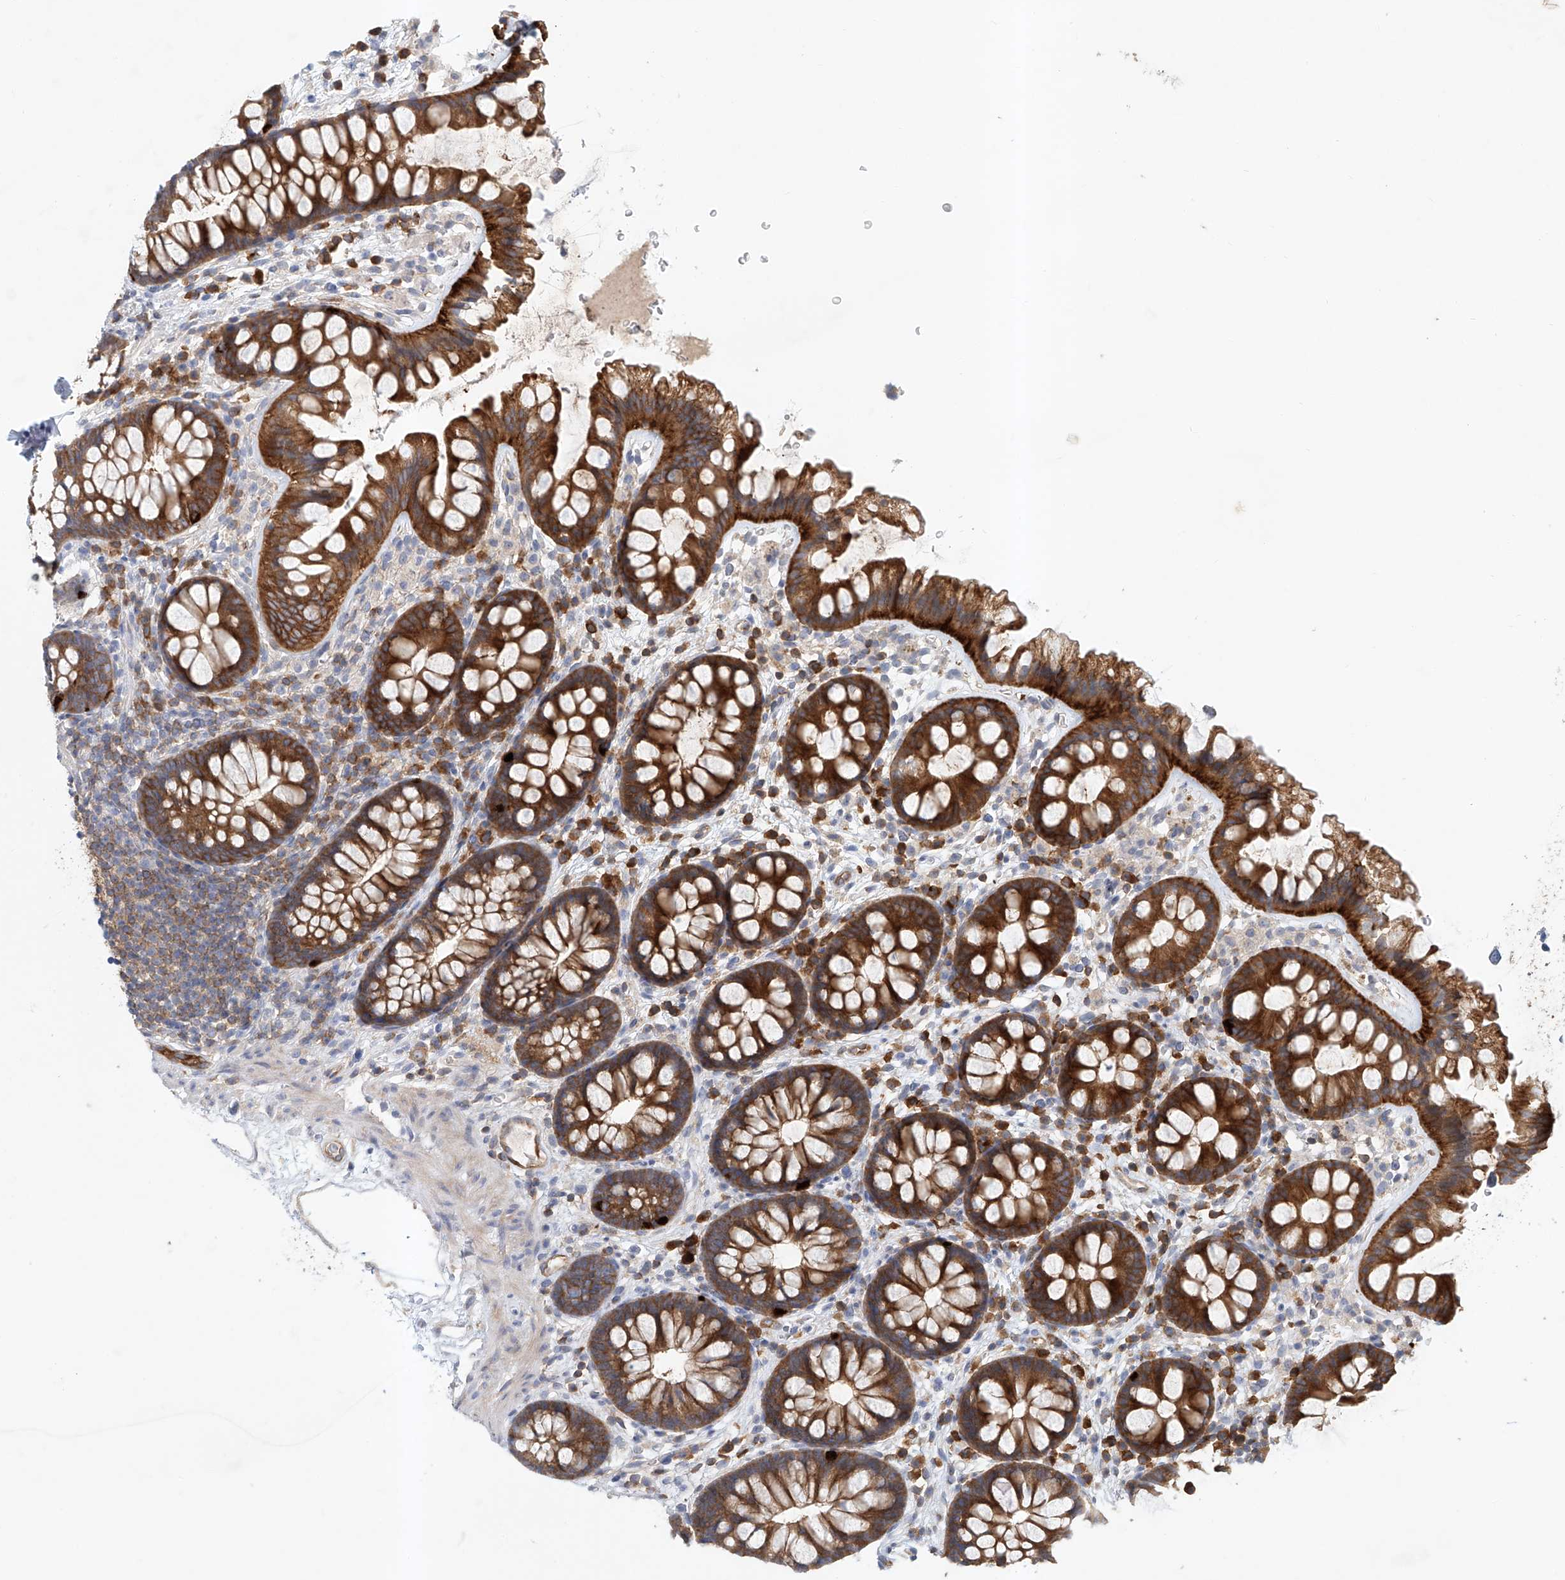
{"staining": {"intensity": "weak", "quantity": ">75%", "location": "cytoplasmic/membranous"}, "tissue": "colon", "cell_type": "Endothelial cells", "image_type": "normal", "snomed": [{"axis": "morphology", "description": "Normal tissue, NOS"}, {"axis": "topography", "description": "Colon"}], "caption": "Brown immunohistochemical staining in unremarkable colon displays weak cytoplasmic/membranous staining in about >75% of endothelial cells. (Brightfield microscopy of DAB IHC at high magnification).", "gene": "CARMIL1", "patient": {"sex": "female", "age": 62}}